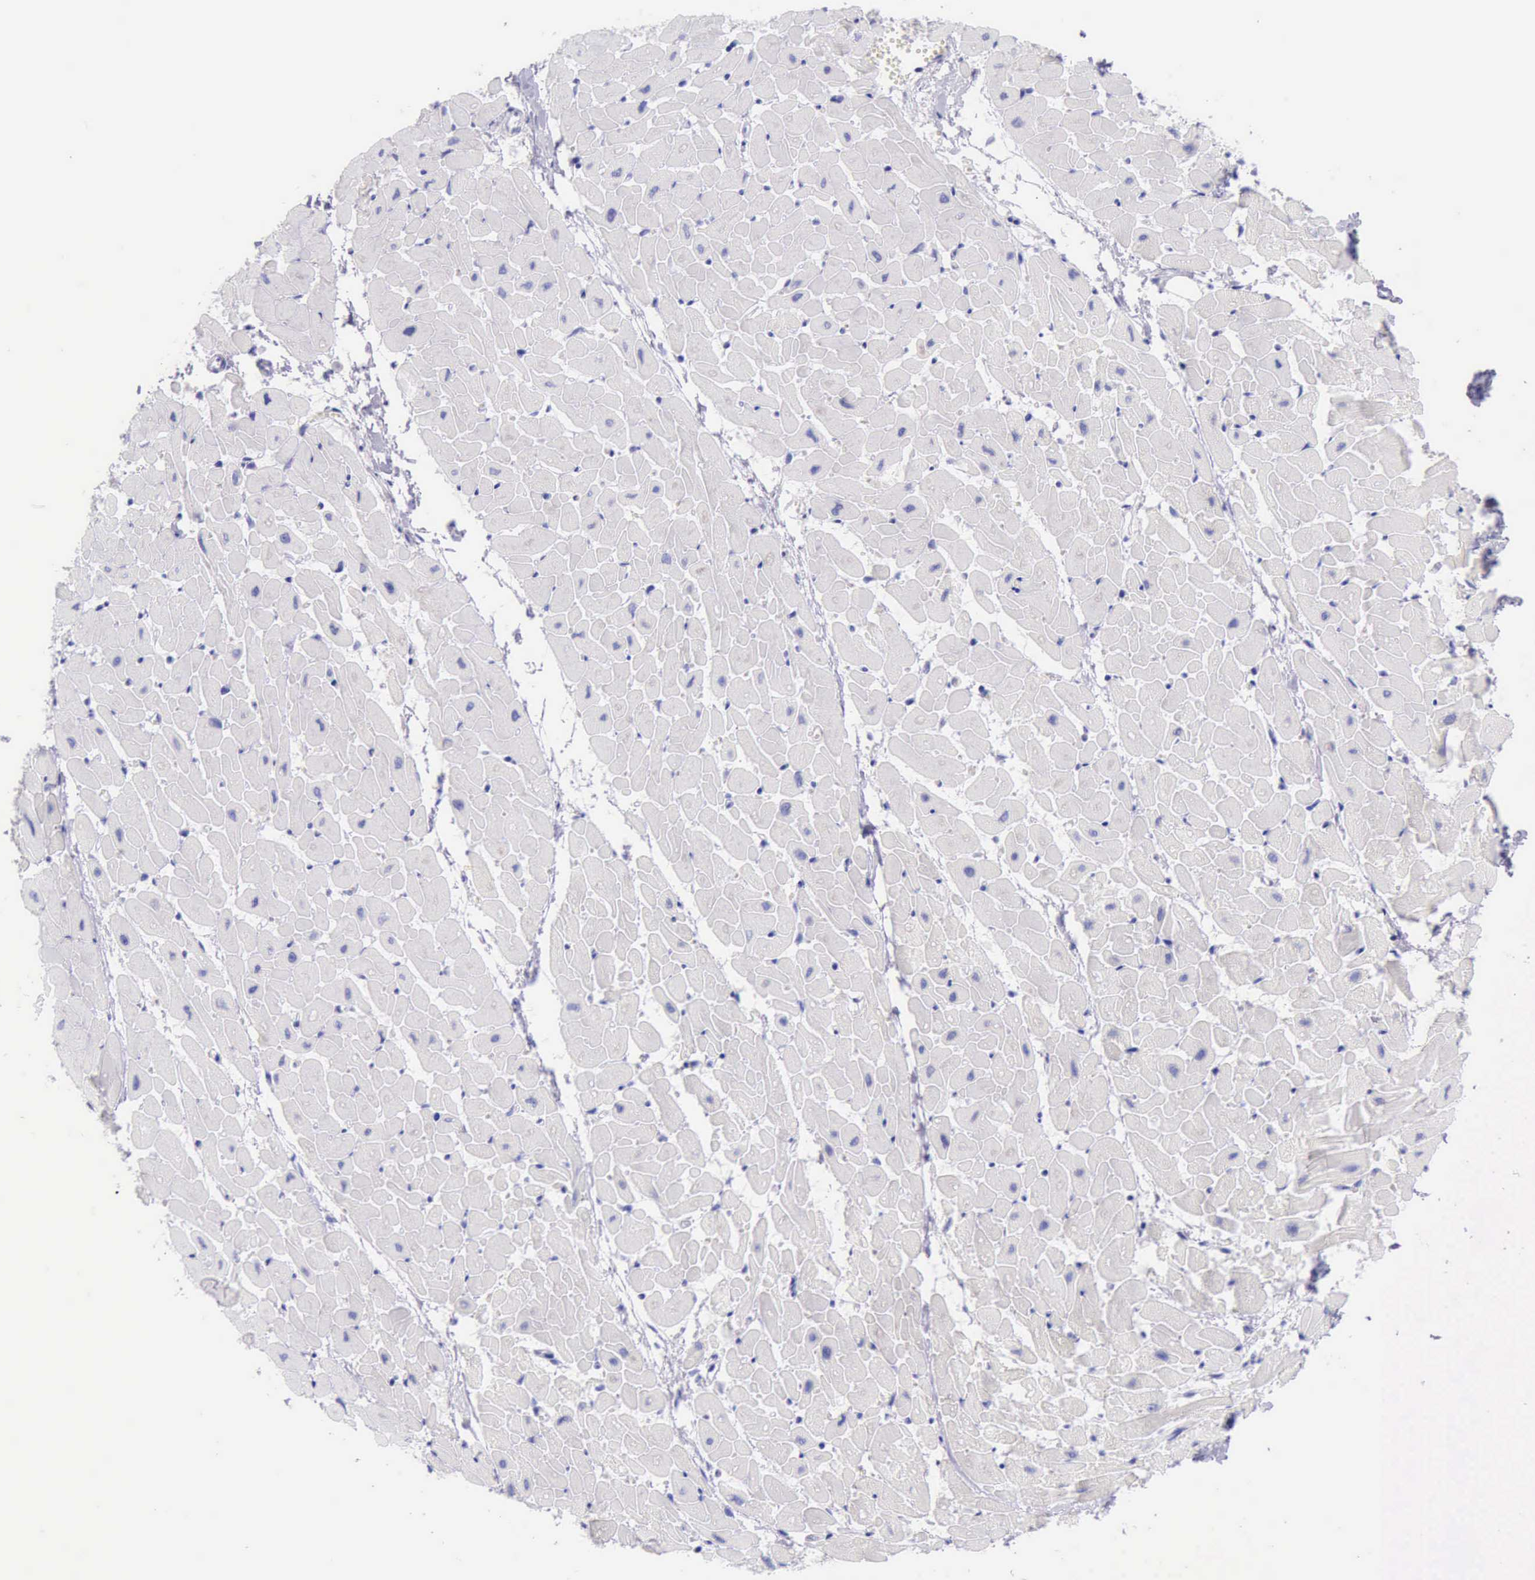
{"staining": {"intensity": "negative", "quantity": "none", "location": "none"}, "tissue": "heart muscle", "cell_type": "Cardiomyocytes", "image_type": "normal", "snomed": [{"axis": "morphology", "description": "Normal tissue, NOS"}, {"axis": "topography", "description": "Heart"}], "caption": "This micrograph is of benign heart muscle stained with IHC to label a protein in brown with the nuclei are counter-stained blue. There is no expression in cardiomyocytes.", "gene": "KRT8", "patient": {"sex": "female", "age": 19}}